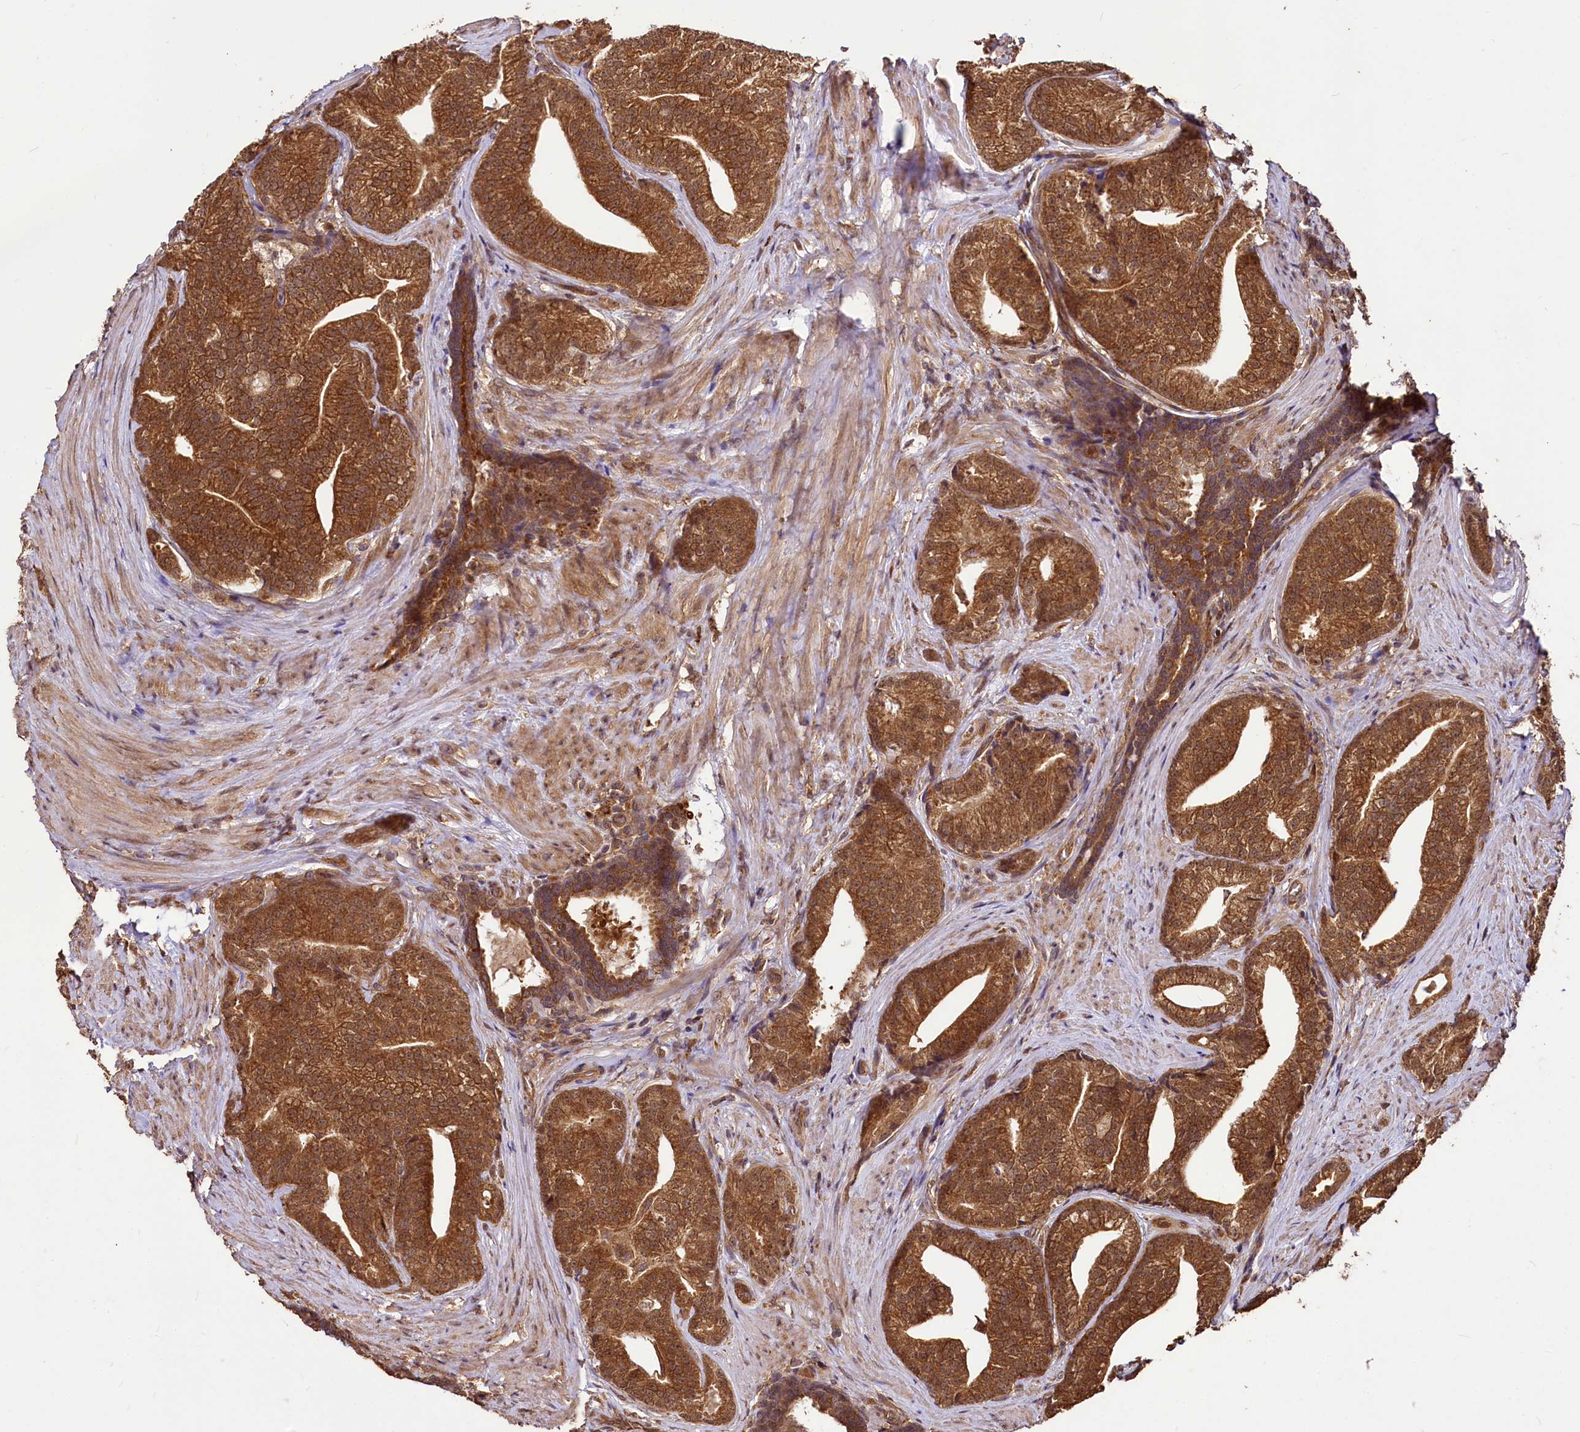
{"staining": {"intensity": "moderate", "quantity": ">75%", "location": "cytoplasmic/membranous,nuclear"}, "tissue": "prostate cancer", "cell_type": "Tumor cells", "image_type": "cancer", "snomed": [{"axis": "morphology", "description": "Adenocarcinoma, Low grade"}, {"axis": "topography", "description": "Prostate"}], "caption": "Moderate cytoplasmic/membranous and nuclear positivity is seen in about >75% of tumor cells in prostate cancer.", "gene": "VPS51", "patient": {"sex": "male", "age": 71}}